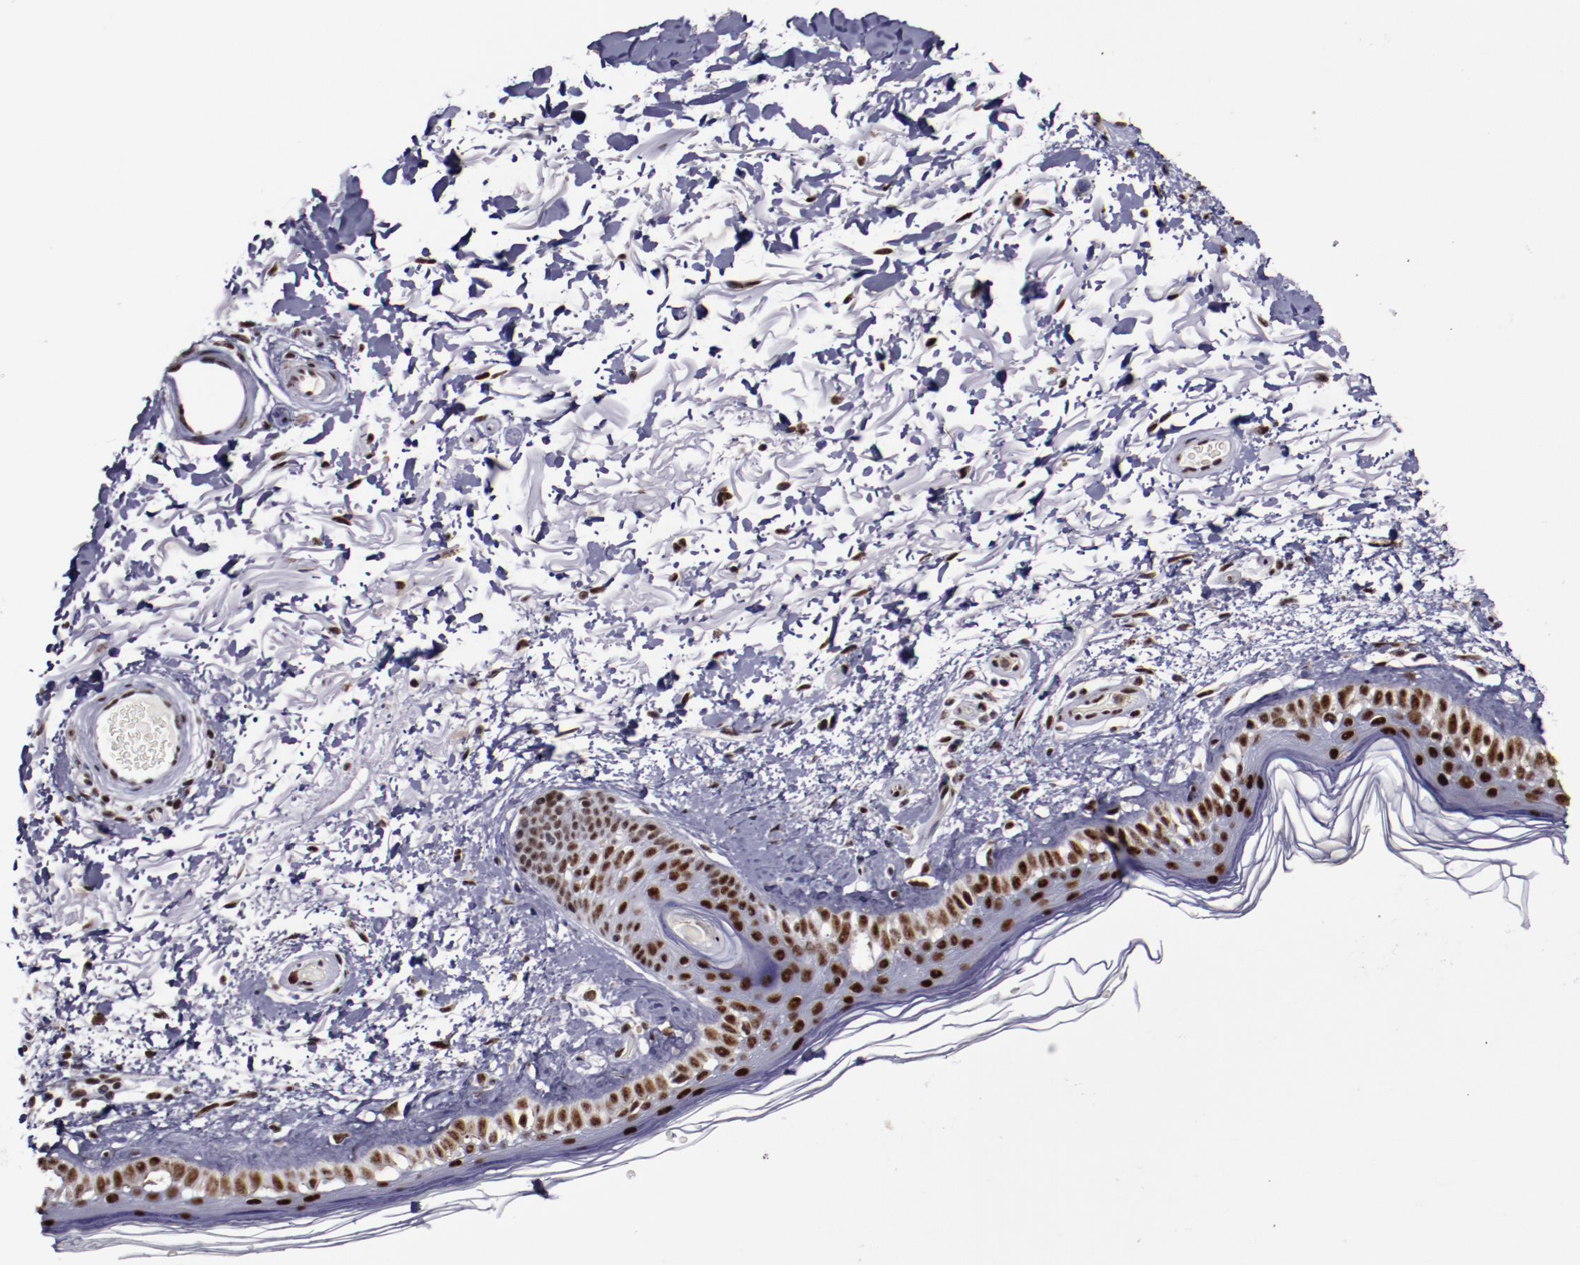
{"staining": {"intensity": "moderate", "quantity": ">75%", "location": "nuclear"}, "tissue": "skin", "cell_type": "Fibroblasts", "image_type": "normal", "snomed": [{"axis": "morphology", "description": "Normal tissue, NOS"}, {"axis": "topography", "description": "Skin"}], "caption": "Unremarkable skin reveals moderate nuclear positivity in about >75% of fibroblasts, visualized by immunohistochemistry.", "gene": "PPP4R3A", "patient": {"sex": "male", "age": 63}}